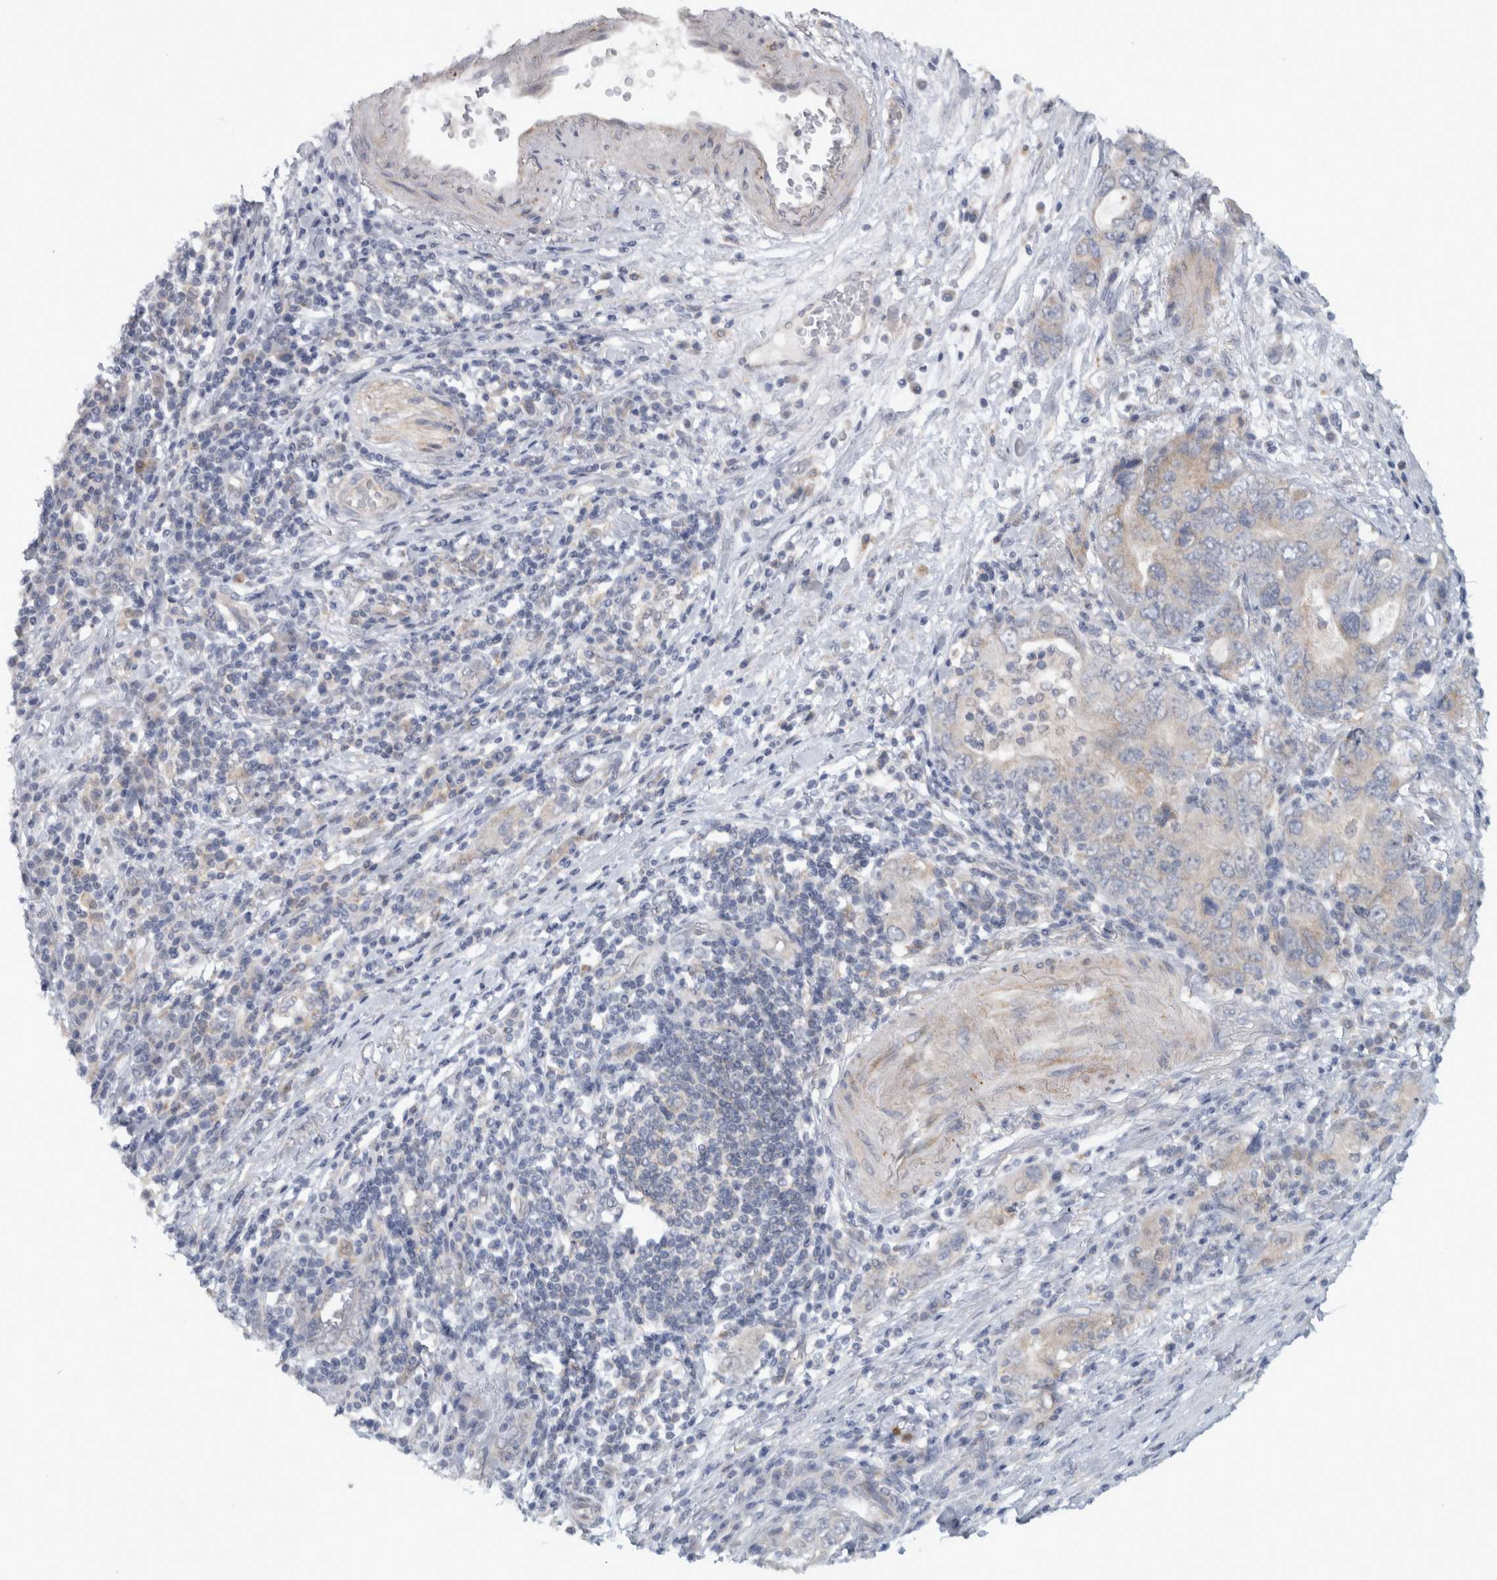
{"staining": {"intensity": "weak", "quantity": "<25%", "location": "cytoplasmic/membranous"}, "tissue": "stomach cancer", "cell_type": "Tumor cells", "image_type": "cancer", "snomed": [{"axis": "morphology", "description": "Adenocarcinoma, NOS"}, {"axis": "topography", "description": "Stomach, lower"}], "caption": "A histopathology image of human stomach adenocarcinoma is negative for staining in tumor cells. (Immunohistochemistry, brightfield microscopy, high magnification).", "gene": "RAB18", "patient": {"sex": "female", "age": 93}}